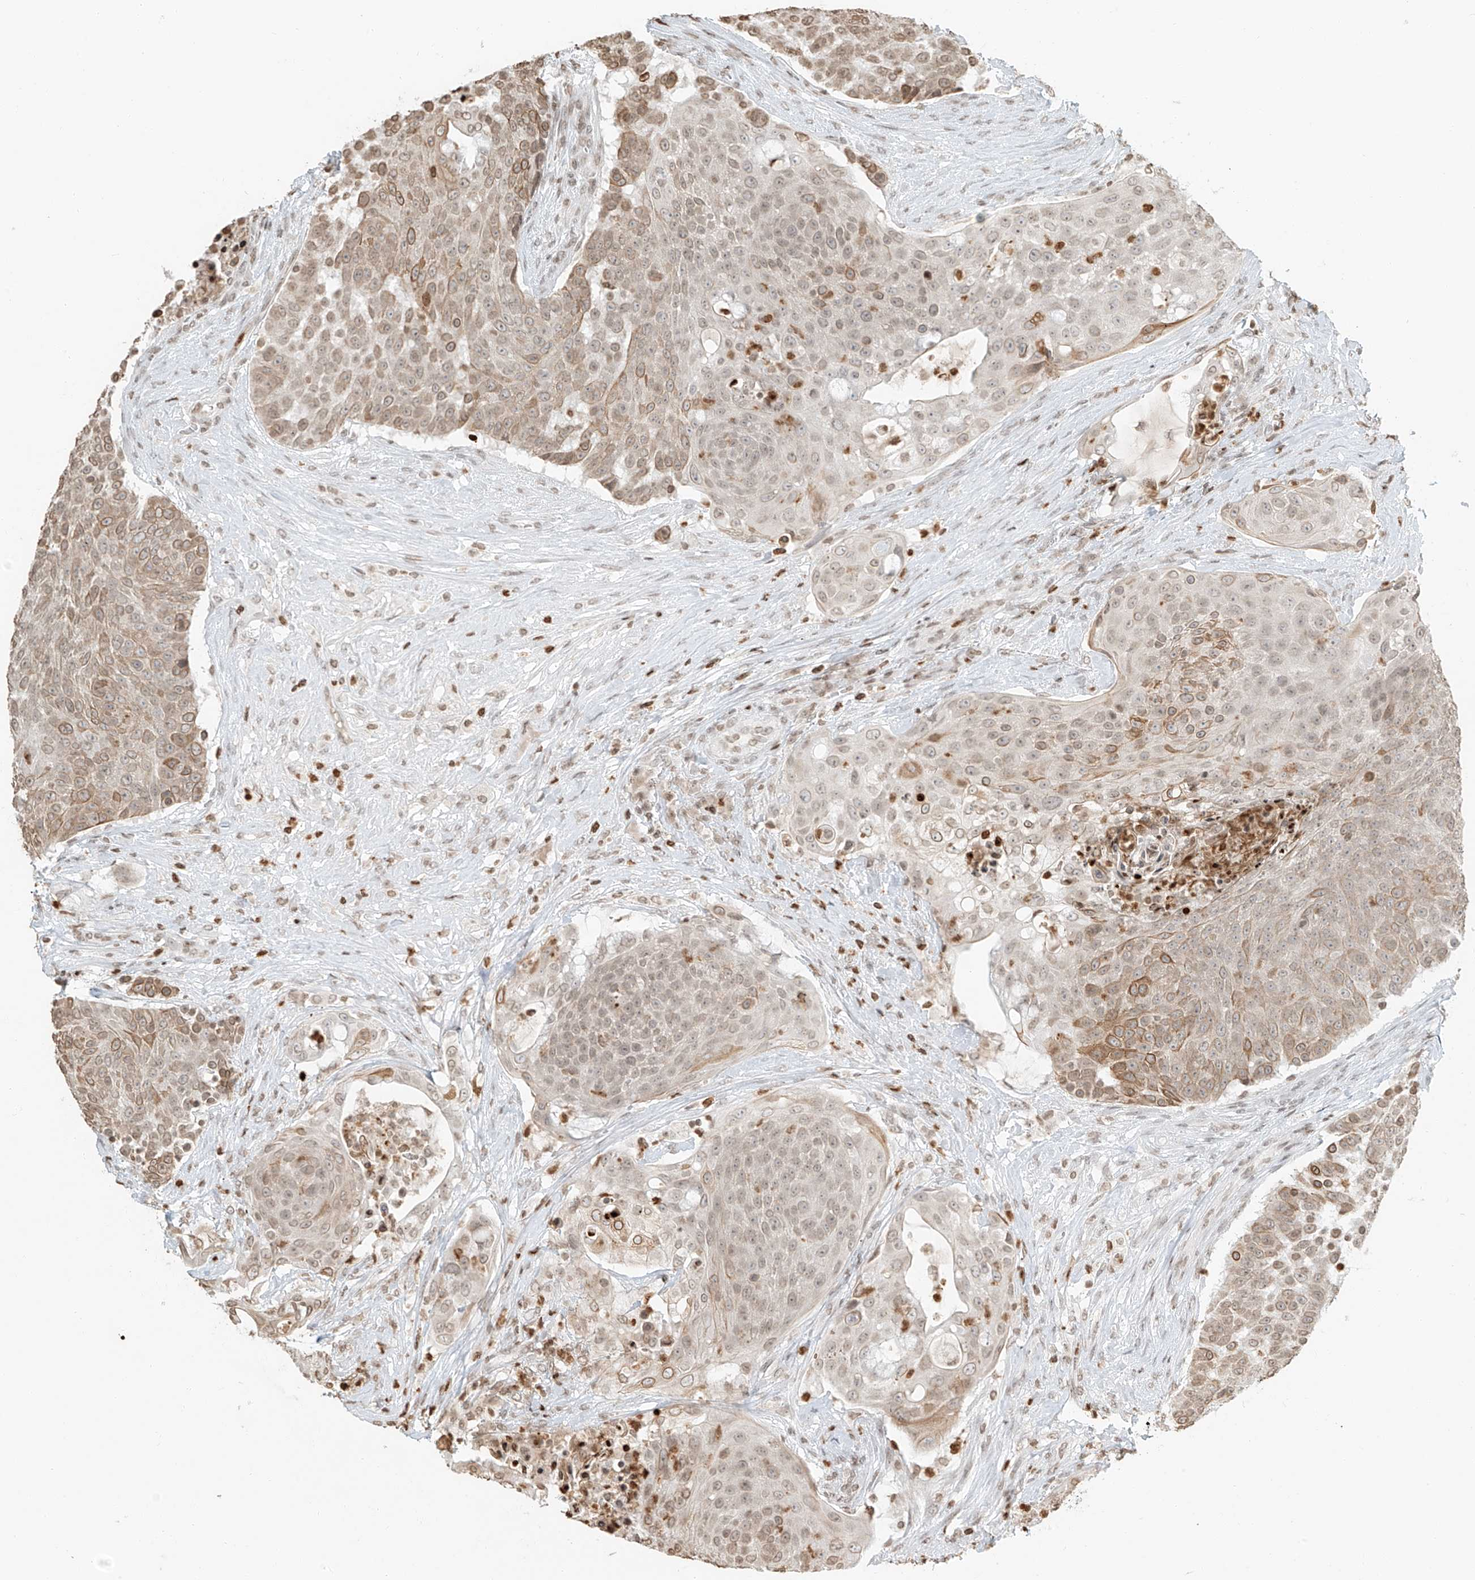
{"staining": {"intensity": "moderate", "quantity": "25%-75%", "location": "cytoplasmic/membranous,nuclear"}, "tissue": "urothelial cancer", "cell_type": "Tumor cells", "image_type": "cancer", "snomed": [{"axis": "morphology", "description": "Urothelial carcinoma, High grade"}, {"axis": "topography", "description": "Urinary bladder"}], "caption": "Immunohistochemical staining of high-grade urothelial carcinoma demonstrates moderate cytoplasmic/membranous and nuclear protein positivity in about 25%-75% of tumor cells. Ihc stains the protein of interest in brown and the nuclei are stained blue.", "gene": "C17orf58", "patient": {"sex": "female", "age": 63}}